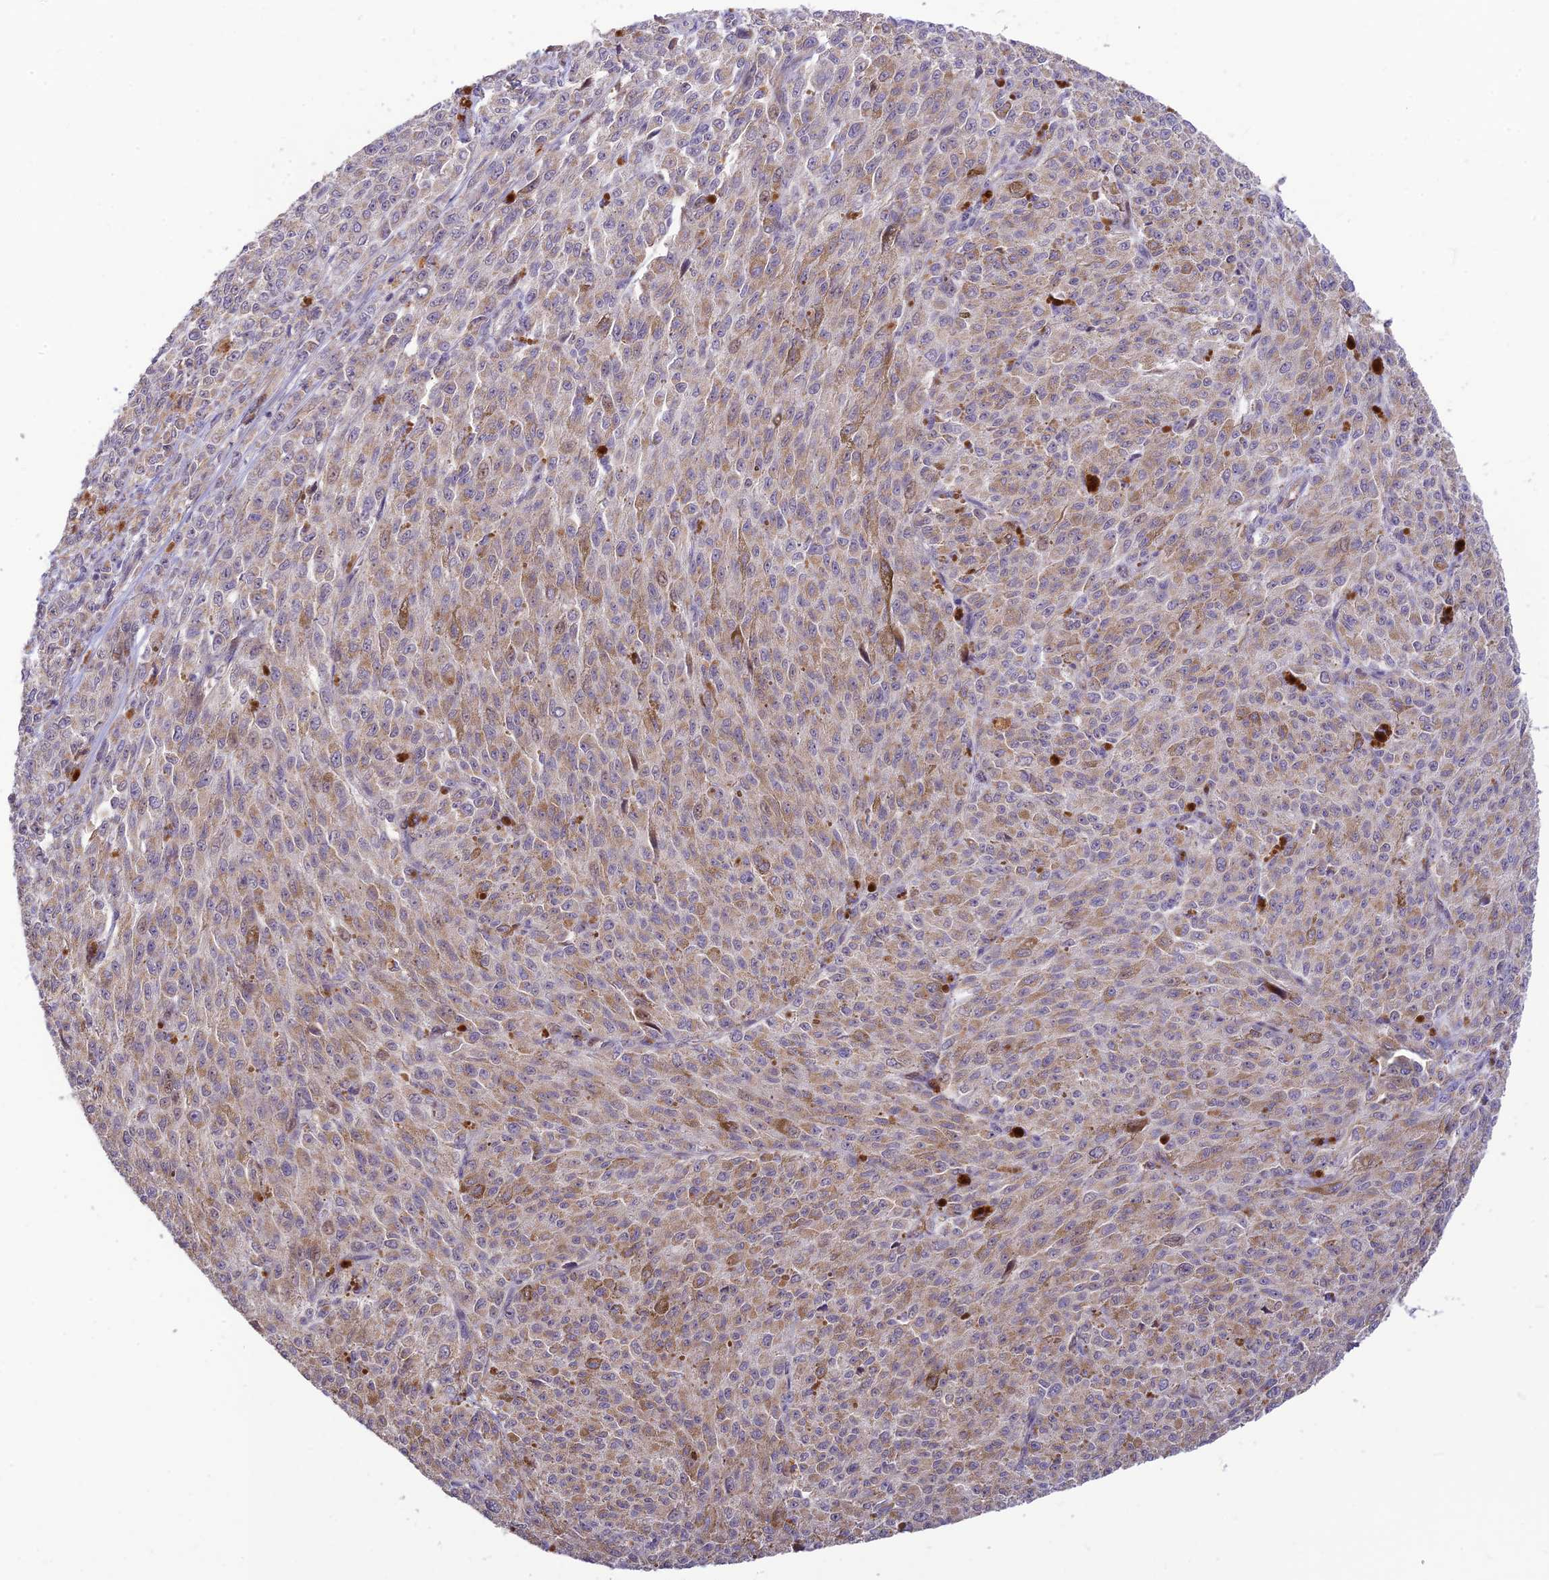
{"staining": {"intensity": "weak", "quantity": "25%-75%", "location": "cytoplasmic/membranous"}, "tissue": "melanoma", "cell_type": "Tumor cells", "image_type": "cancer", "snomed": [{"axis": "morphology", "description": "Malignant melanoma, NOS"}, {"axis": "topography", "description": "Skin"}], "caption": "Human malignant melanoma stained with a protein marker reveals weak staining in tumor cells.", "gene": "ASPDH", "patient": {"sex": "female", "age": 52}}